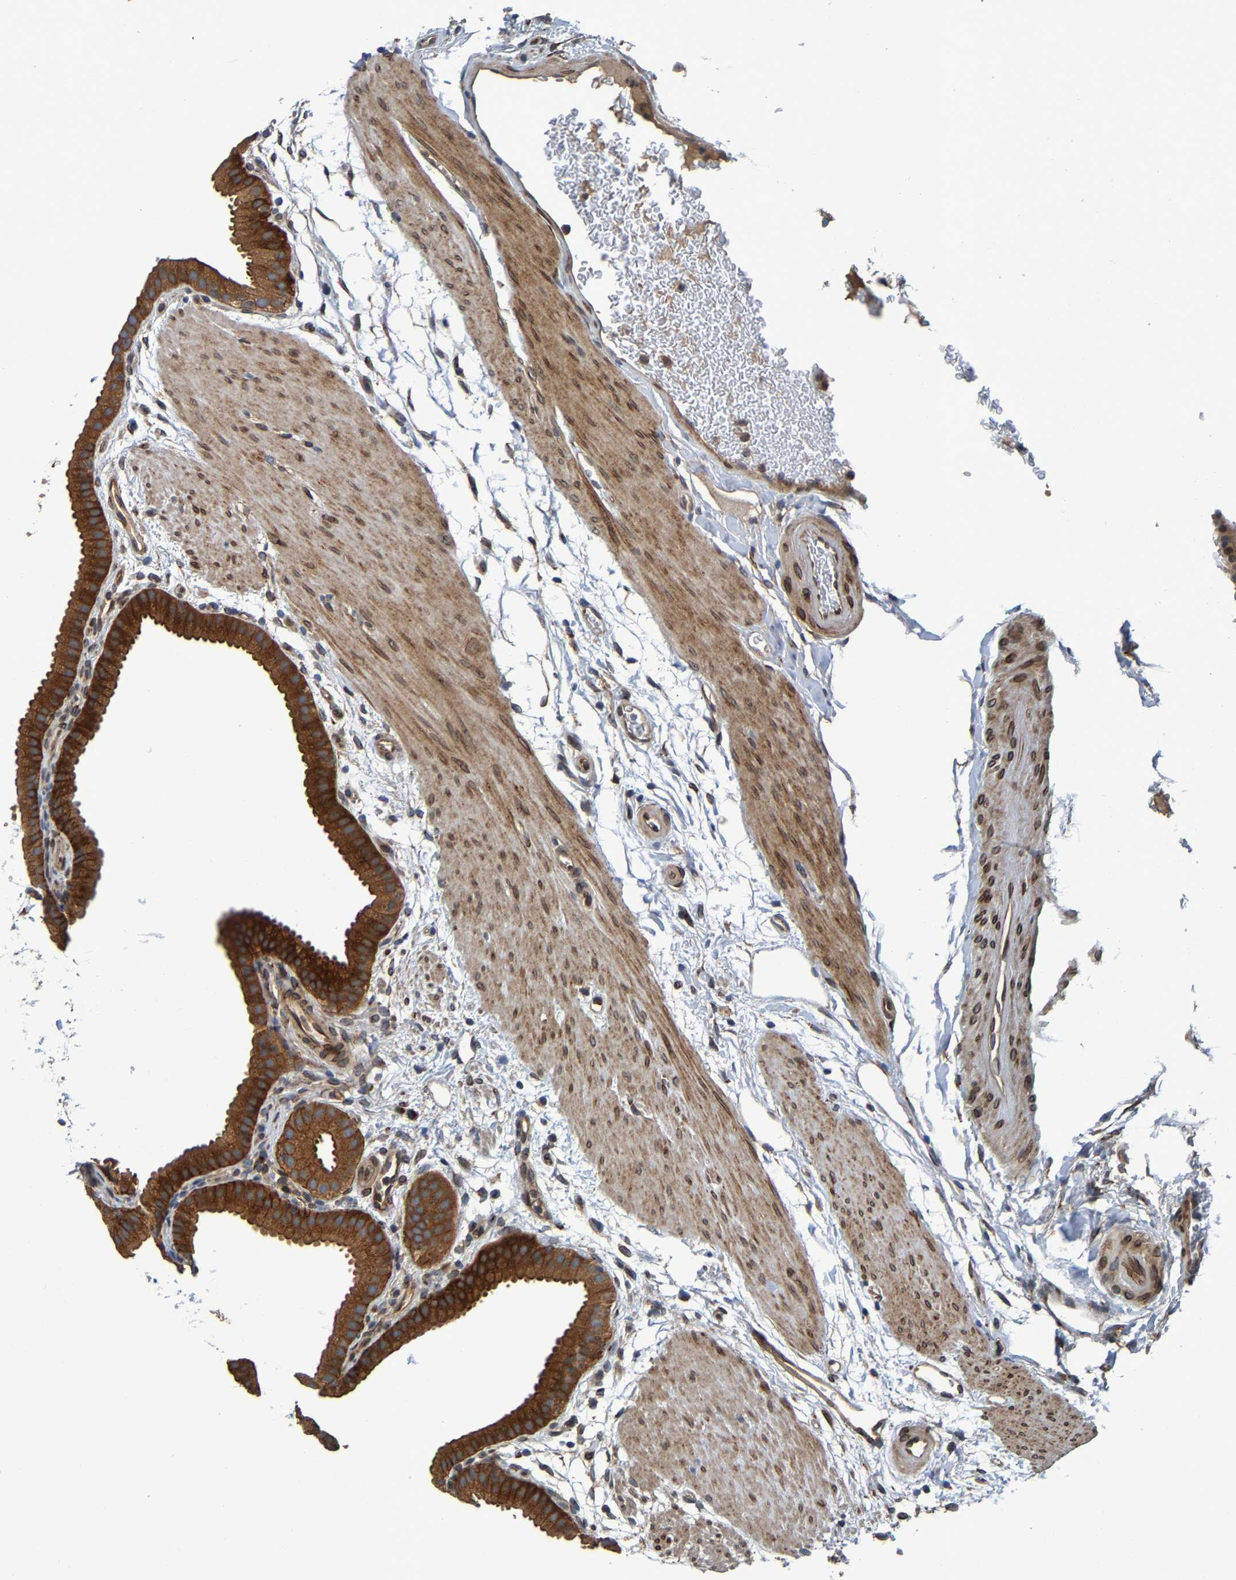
{"staining": {"intensity": "strong", "quantity": ">75%", "location": "cytoplasmic/membranous"}, "tissue": "gallbladder", "cell_type": "Glandular cells", "image_type": "normal", "snomed": [{"axis": "morphology", "description": "Normal tissue, NOS"}, {"axis": "topography", "description": "Gallbladder"}], "caption": "Immunohistochemical staining of normal human gallbladder reveals strong cytoplasmic/membranous protein expression in about >75% of glandular cells.", "gene": "MACC1", "patient": {"sex": "female", "age": 64}}